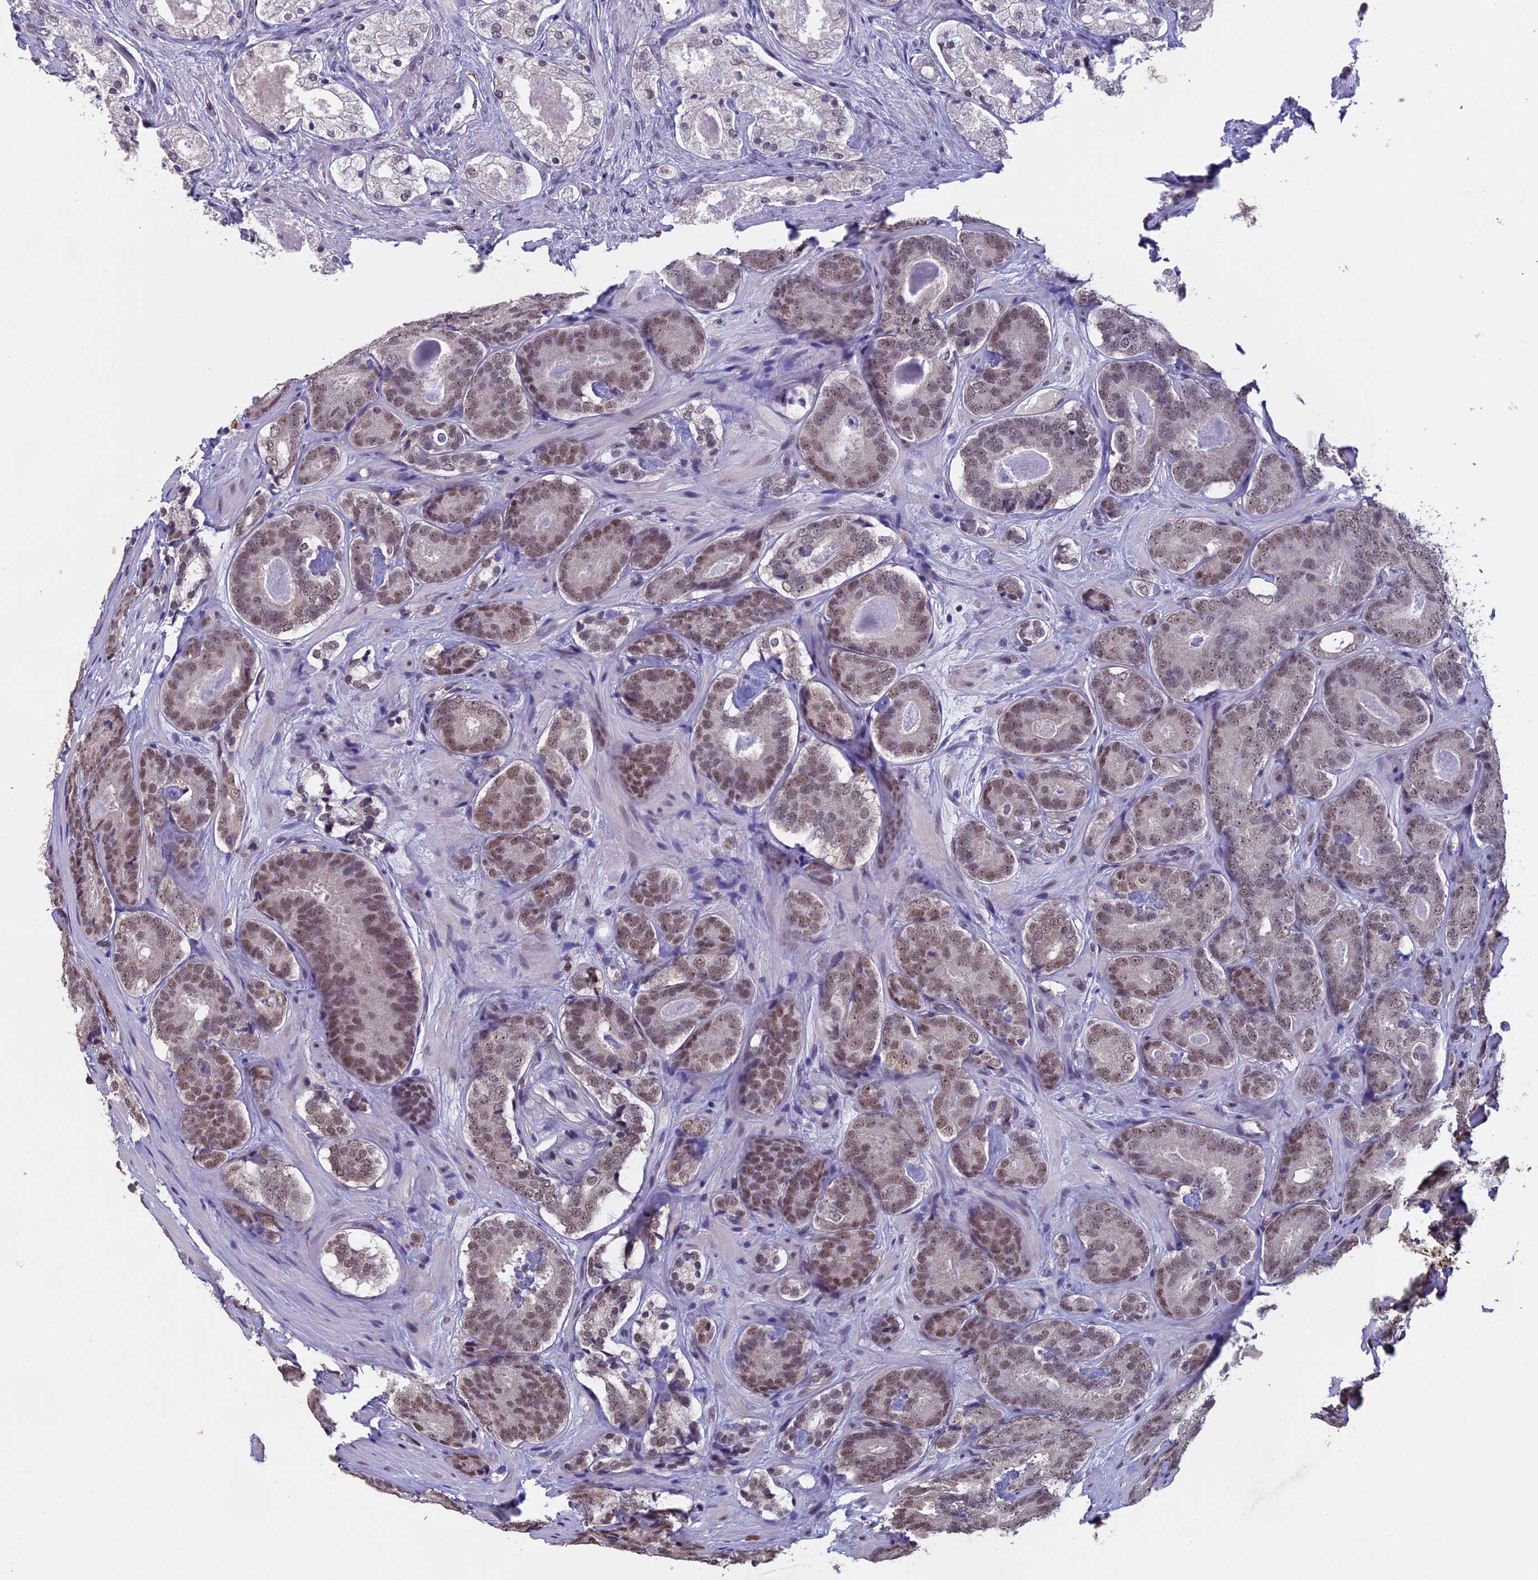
{"staining": {"intensity": "moderate", "quantity": ">75%", "location": "nuclear"}, "tissue": "prostate cancer", "cell_type": "Tumor cells", "image_type": "cancer", "snomed": [{"axis": "morphology", "description": "Adenocarcinoma, High grade"}, {"axis": "topography", "description": "Prostate"}], "caption": "Prostate cancer stained with a protein marker shows moderate staining in tumor cells.", "gene": "RNF40", "patient": {"sex": "male", "age": 63}}